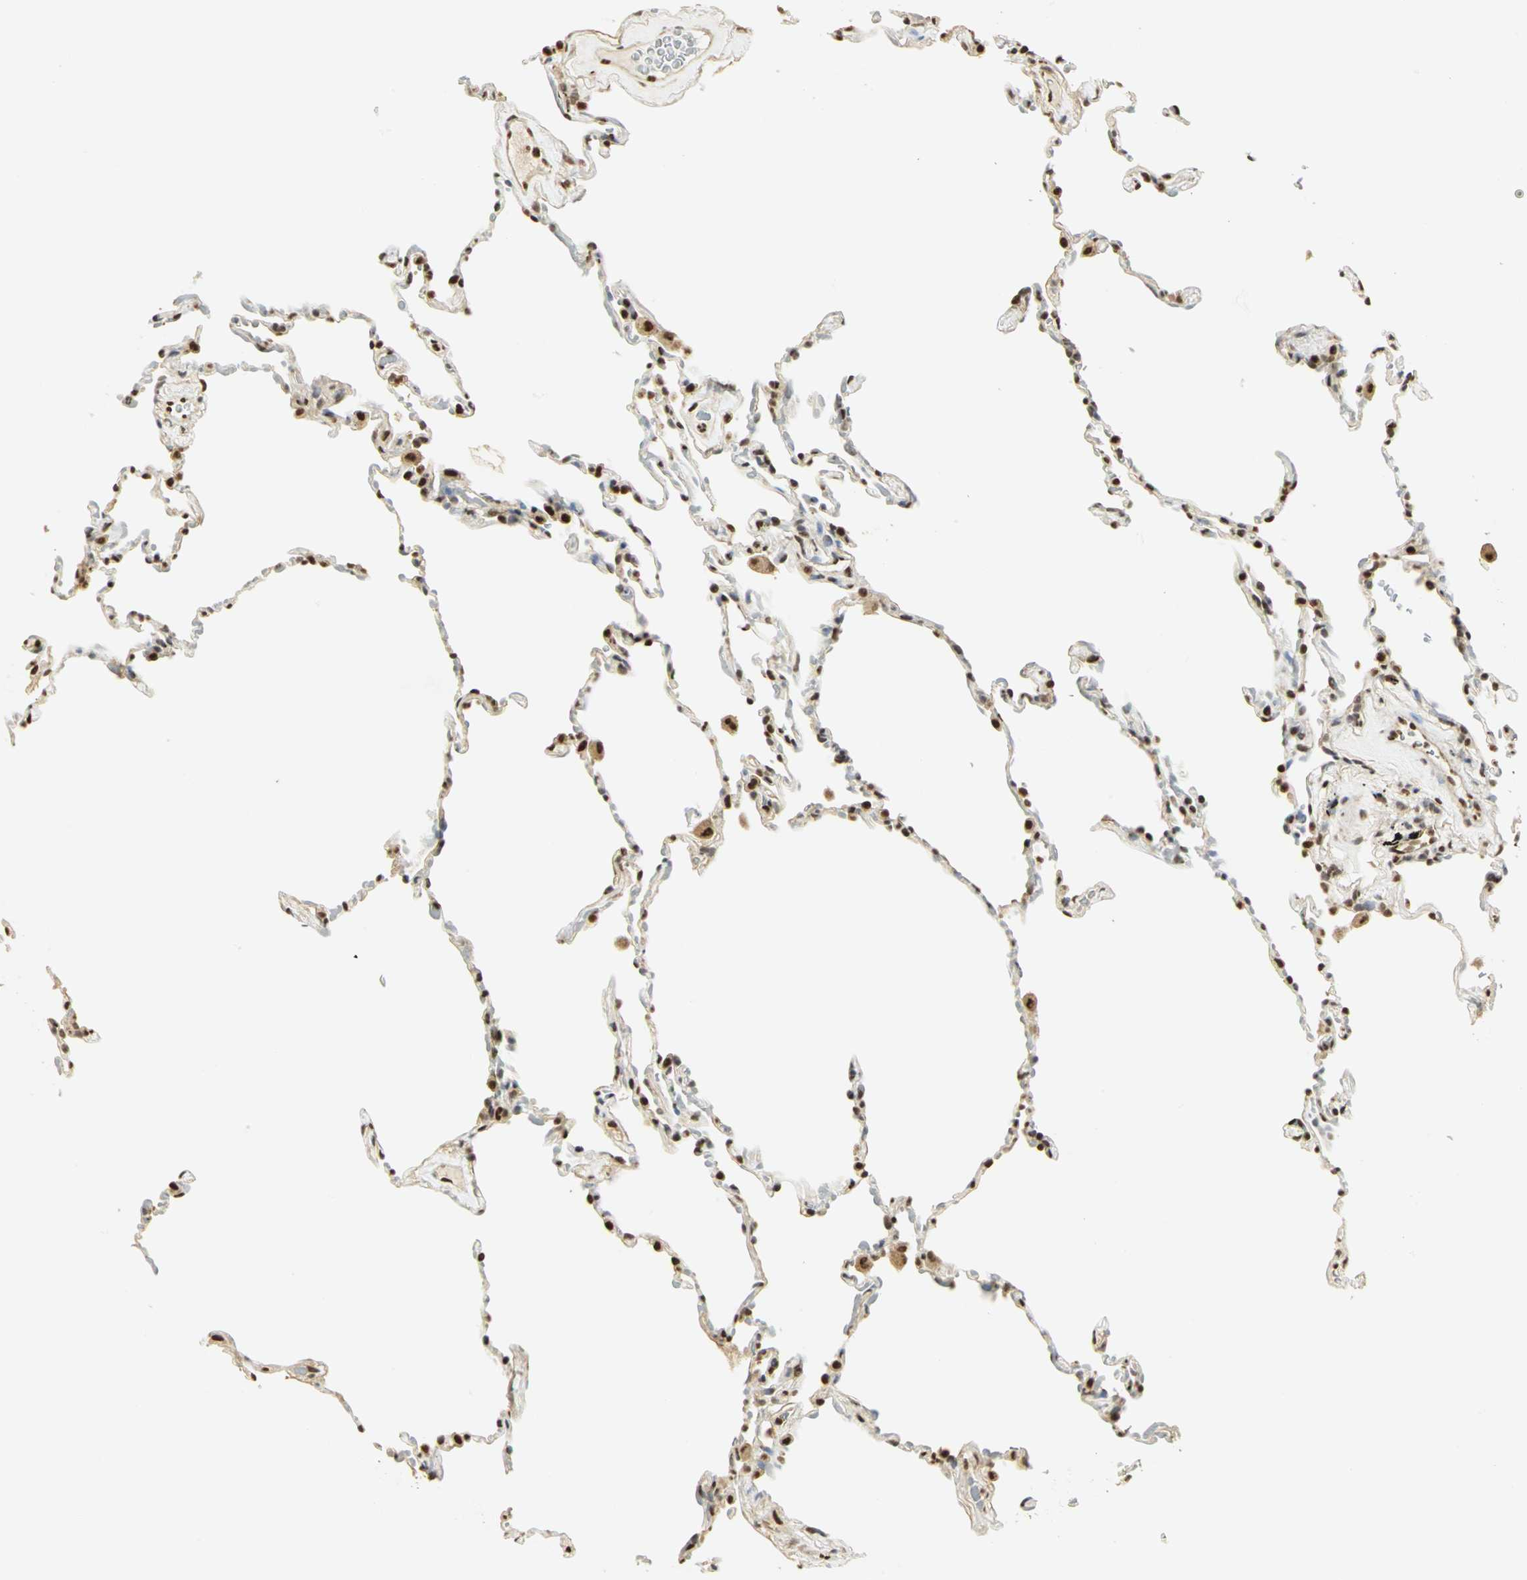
{"staining": {"intensity": "strong", "quantity": ">75%", "location": "nuclear"}, "tissue": "lung", "cell_type": "Alveolar cells", "image_type": "normal", "snomed": [{"axis": "morphology", "description": "Normal tissue, NOS"}, {"axis": "morphology", "description": "Soft tissue tumor metastatic"}, {"axis": "topography", "description": "Lung"}], "caption": "Strong nuclear positivity is seen in about >75% of alveolar cells in unremarkable lung.", "gene": "SET", "patient": {"sex": "male", "age": 59}}